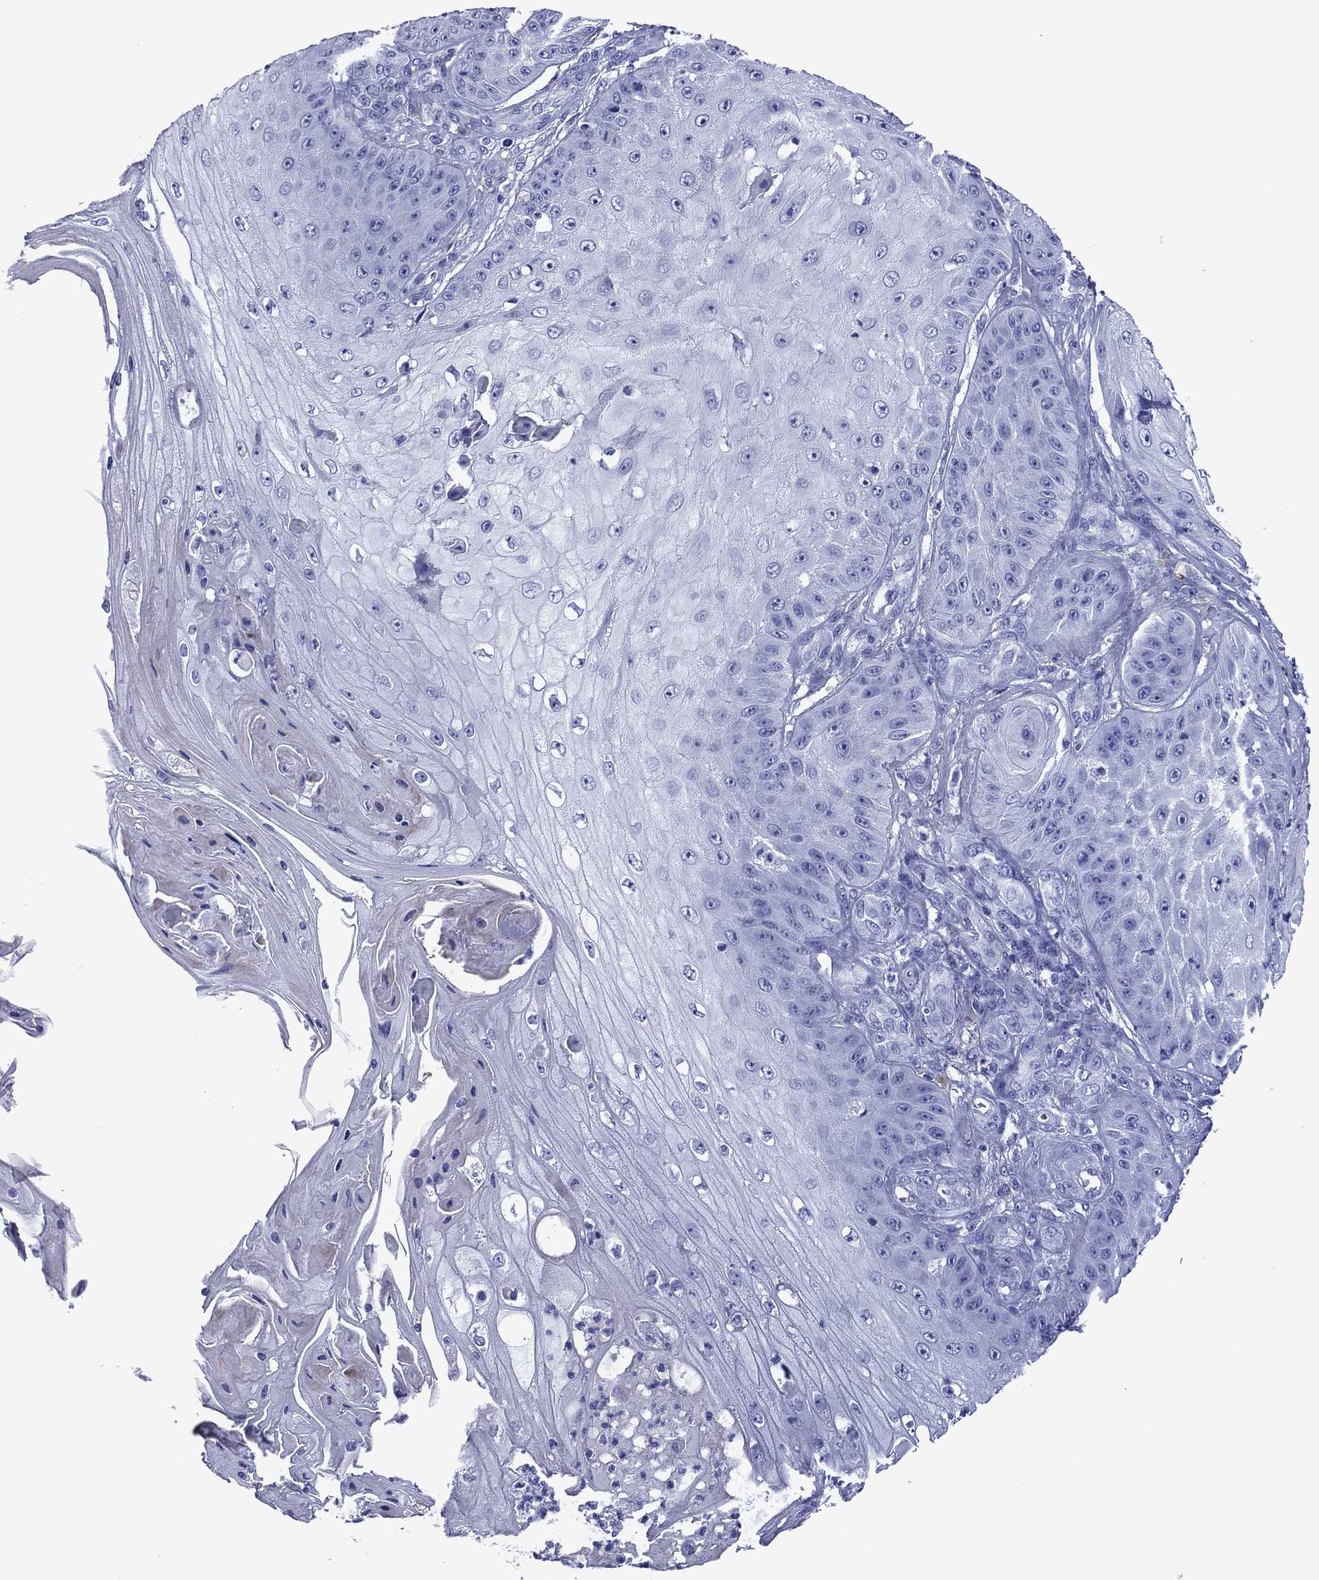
{"staining": {"intensity": "negative", "quantity": "none", "location": "none"}, "tissue": "skin cancer", "cell_type": "Tumor cells", "image_type": "cancer", "snomed": [{"axis": "morphology", "description": "Squamous cell carcinoma, NOS"}, {"axis": "topography", "description": "Skin"}], "caption": "High power microscopy micrograph of an immunohistochemistry (IHC) image of skin cancer, revealing no significant staining in tumor cells.", "gene": "PIWIL1", "patient": {"sex": "male", "age": 70}}